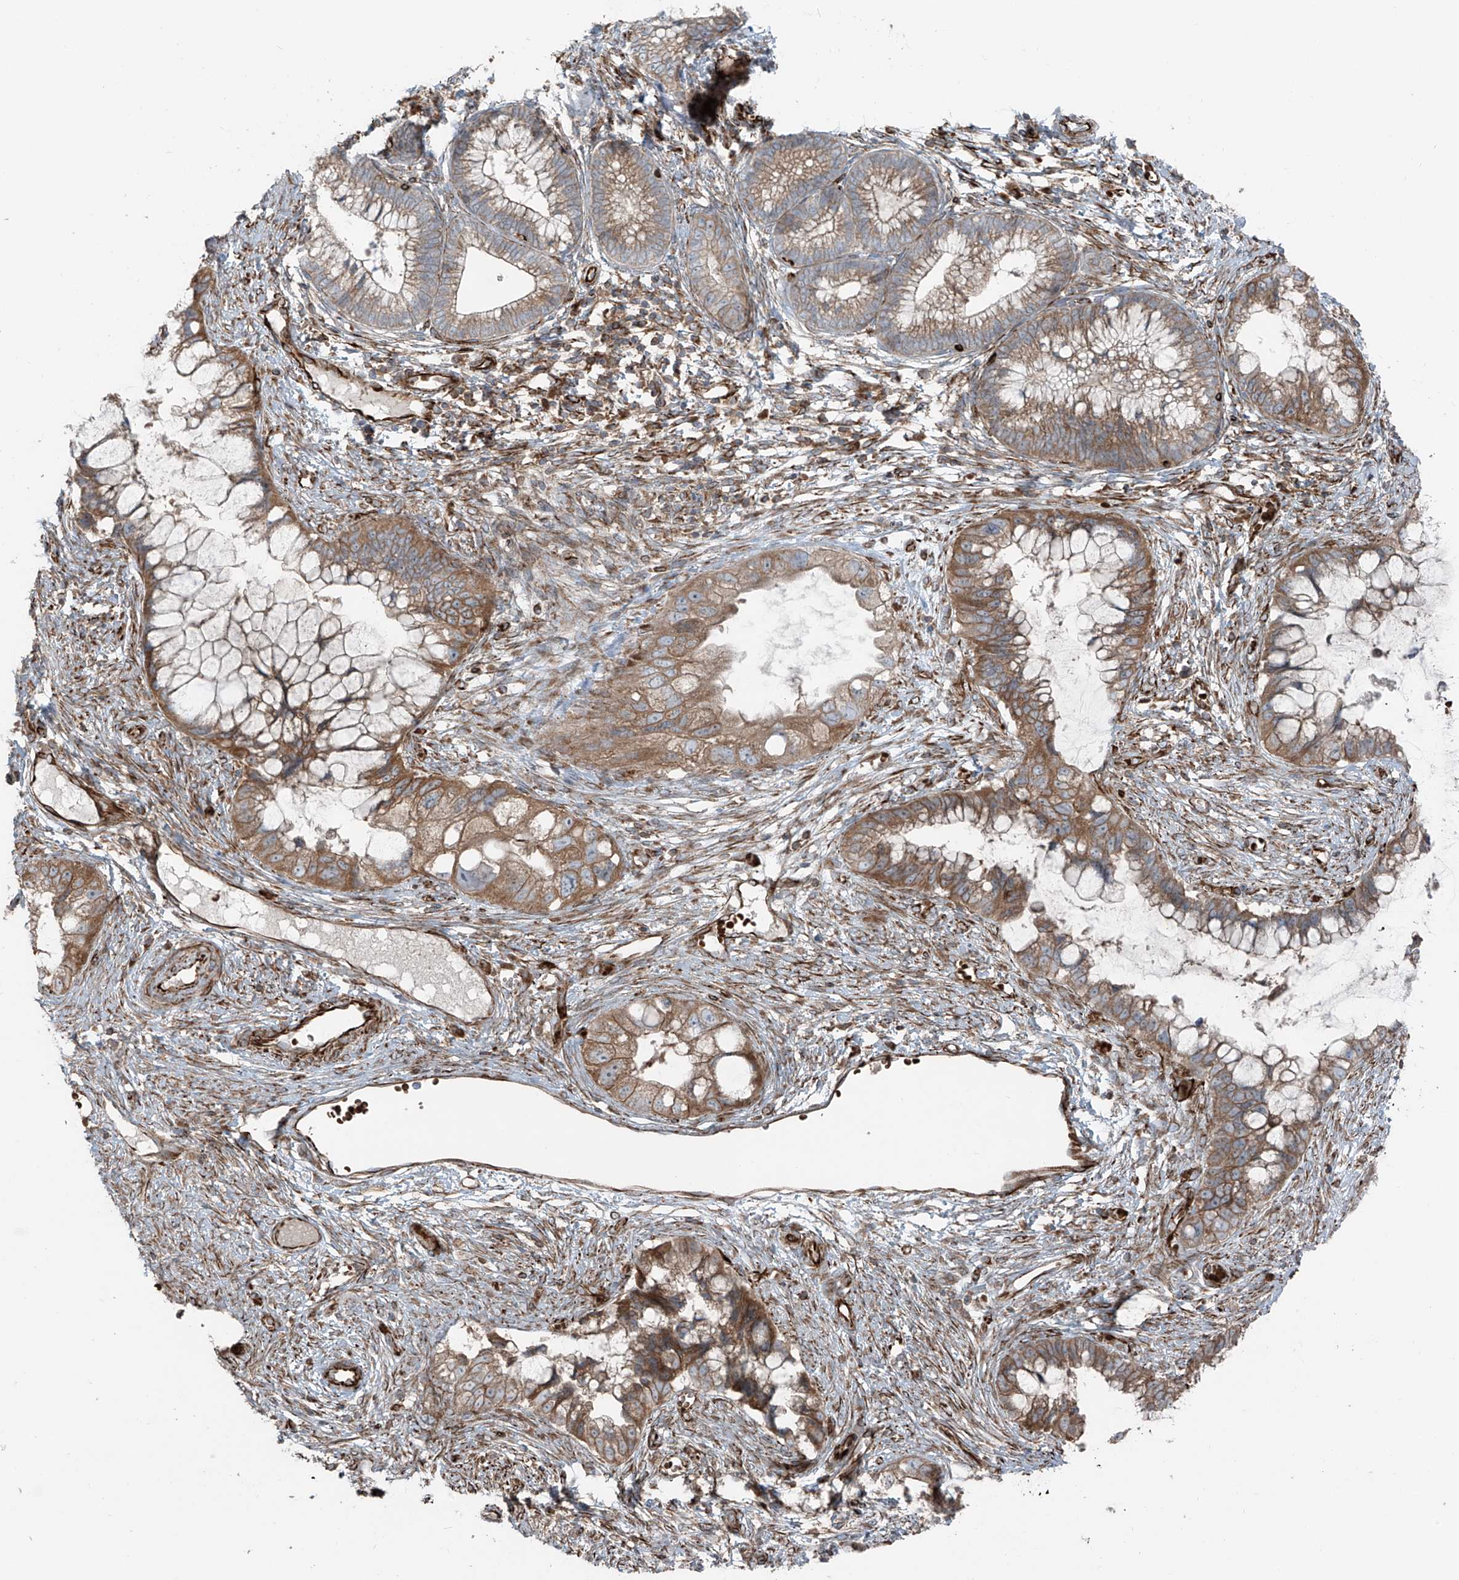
{"staining": {"intensity": "moderate", "quantity": ">75%", "location": "cytoplasmic/membranous"}, "tissue": "cervical cancer", "cell_type": "Tumor cells", "image_type": "cancer", "snomed": [{"axis": "morphology", "description": "Adenocarcinoma, NOS"}, {"axis": "topography", "description": "Cervix"}], "caption": "Protein positivity by immunohistochemistry shows moderate cytoplasmic/membranous positivity in about >75% of tumor cells in cervical cancer. Immunohistochemistry stains the protein of interest in brown and the nuclei are stained blue.", "gene": "ERLEC1", "patient": {"sex": "female", "age": 44}}